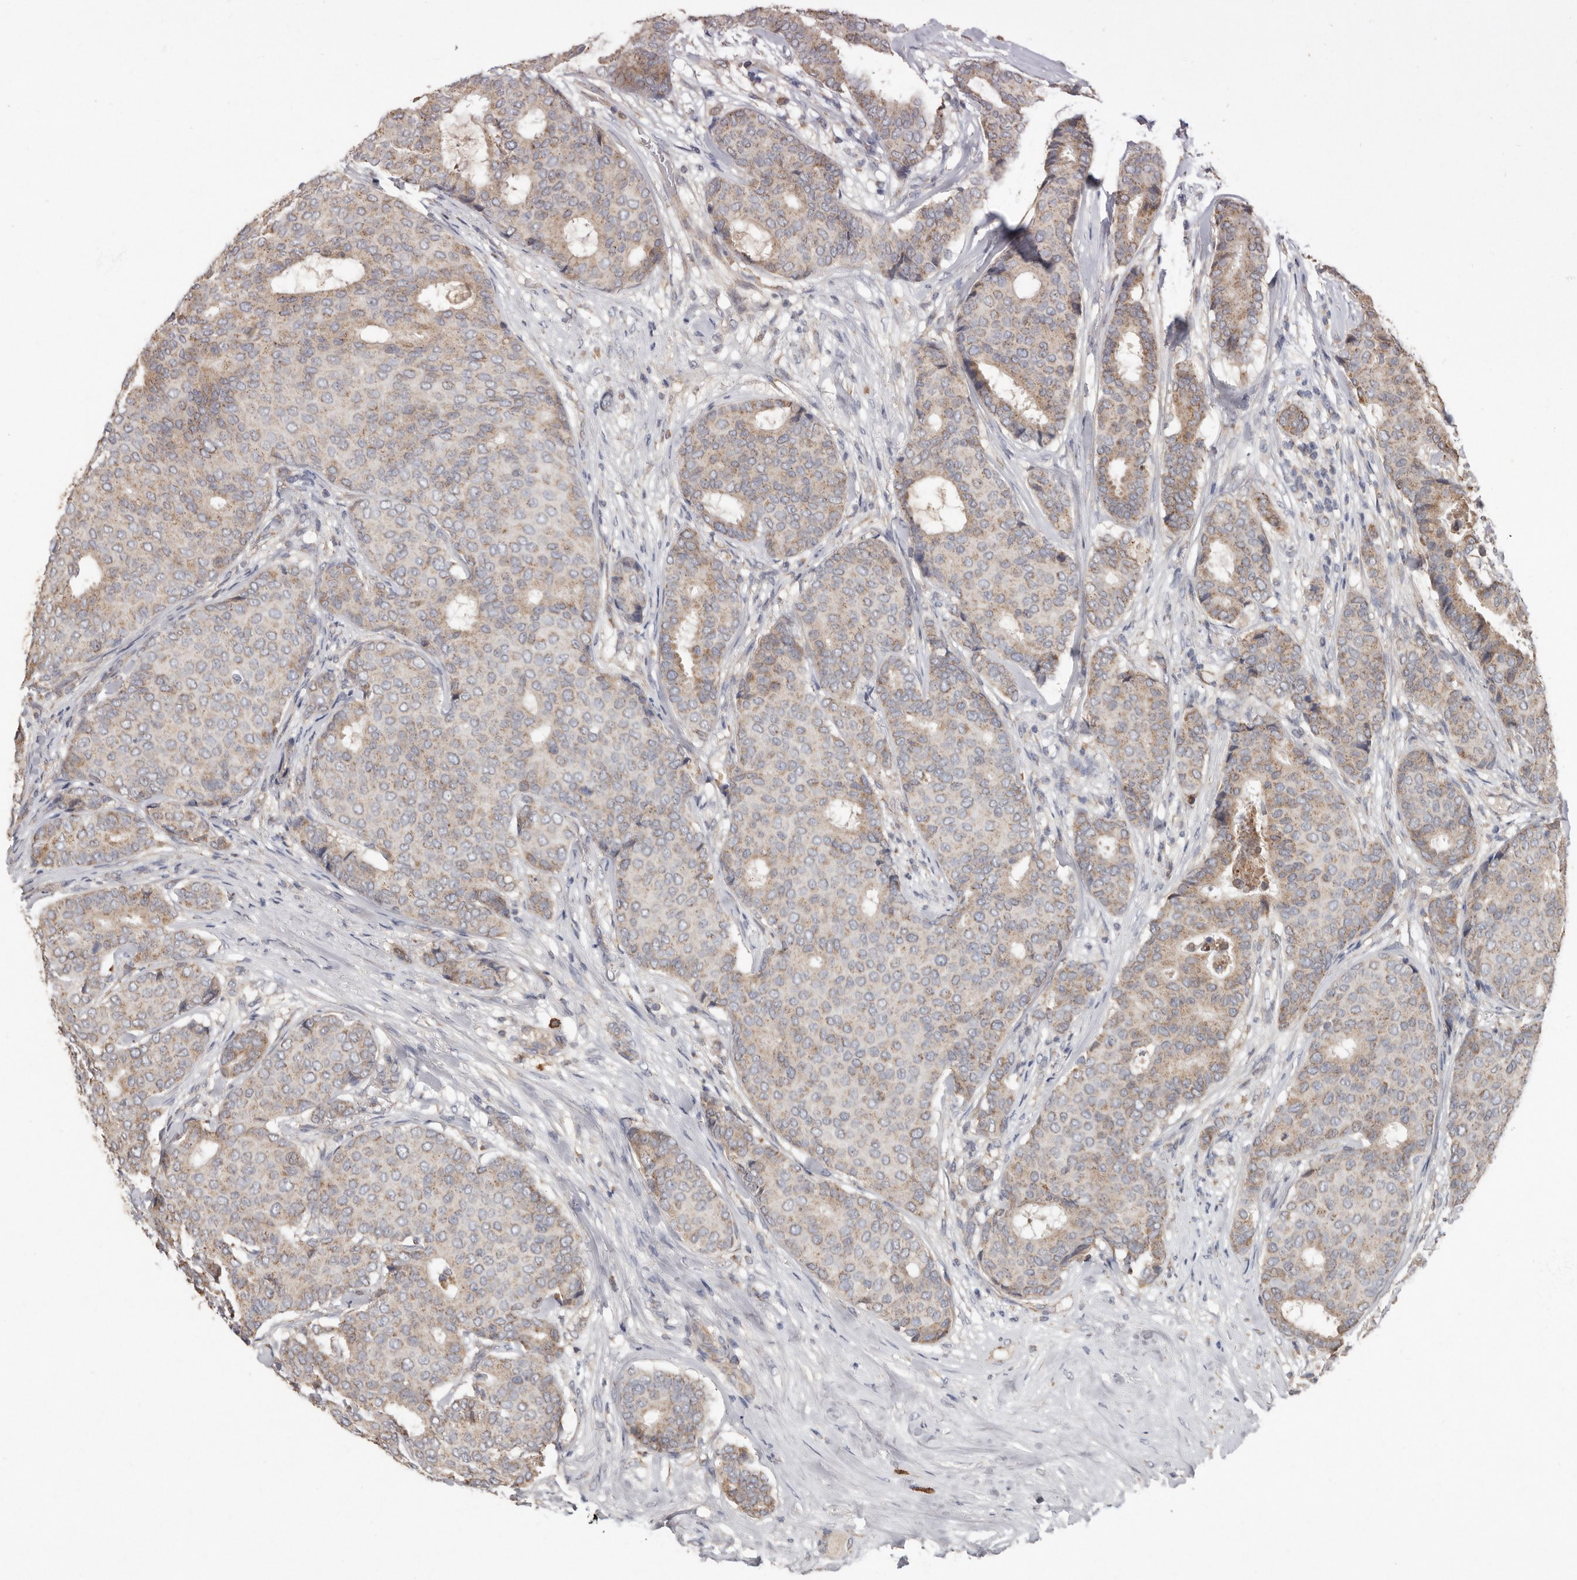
{"staining": {"intensity": "weak", "quantity": "25%-75%", "location": "cytoplasmic/membranous"}, "tissue": "breast cancer", "cell_type": "Tumor cells", "image_type": "cancer", "snomed": [{"axis": "morphology", "description": "Duct carcinoma"}, {"axis": "topography", "description": "Breast"}], "caption": "Tumor cells exhibit low levels of weak cytoplasmic/membranous expression in about 25%-75% of cells in human breast infiltrating ductal carcinoma.", "gene": "KIF26B", "patient": {"sex": "female", "age": 75}}